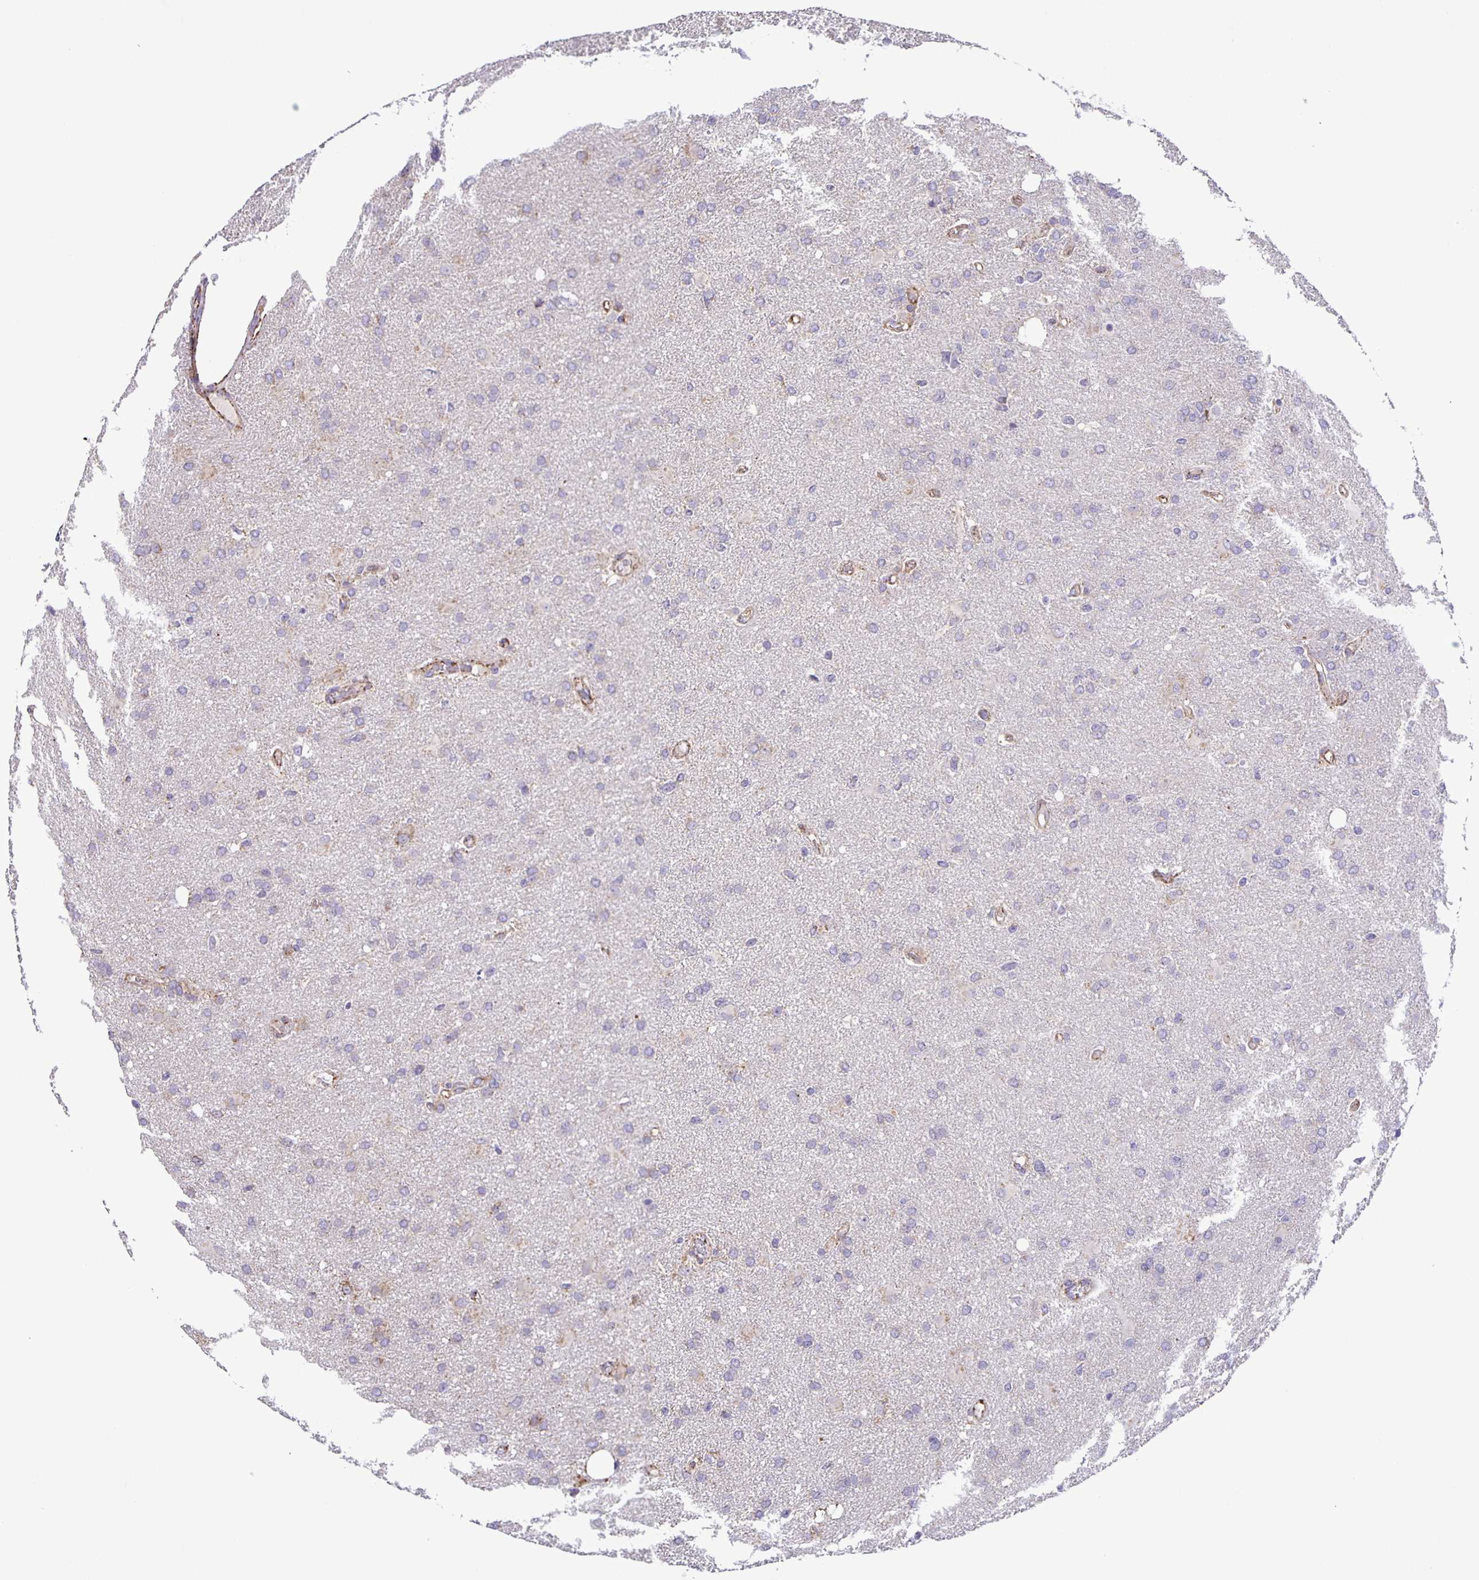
{"staining": {"intensity": "negative", "quantity": "none", "location": "none"}, "tissue": "glioma", "cell_type": "Tumor cells", "image_type": "cancer", "snomed": [{"axis": "morphology", "description": "Glioma, malignant, High grade"}, {"axis": "topography", "description": "Brain"}], "caption": "Immunohistochemical staining of human high-grade glioma (malignant) reveals no significant staining in tumor cells.", "gene": "JMJD4", "patient": {"sex": "male", "age": 53}}